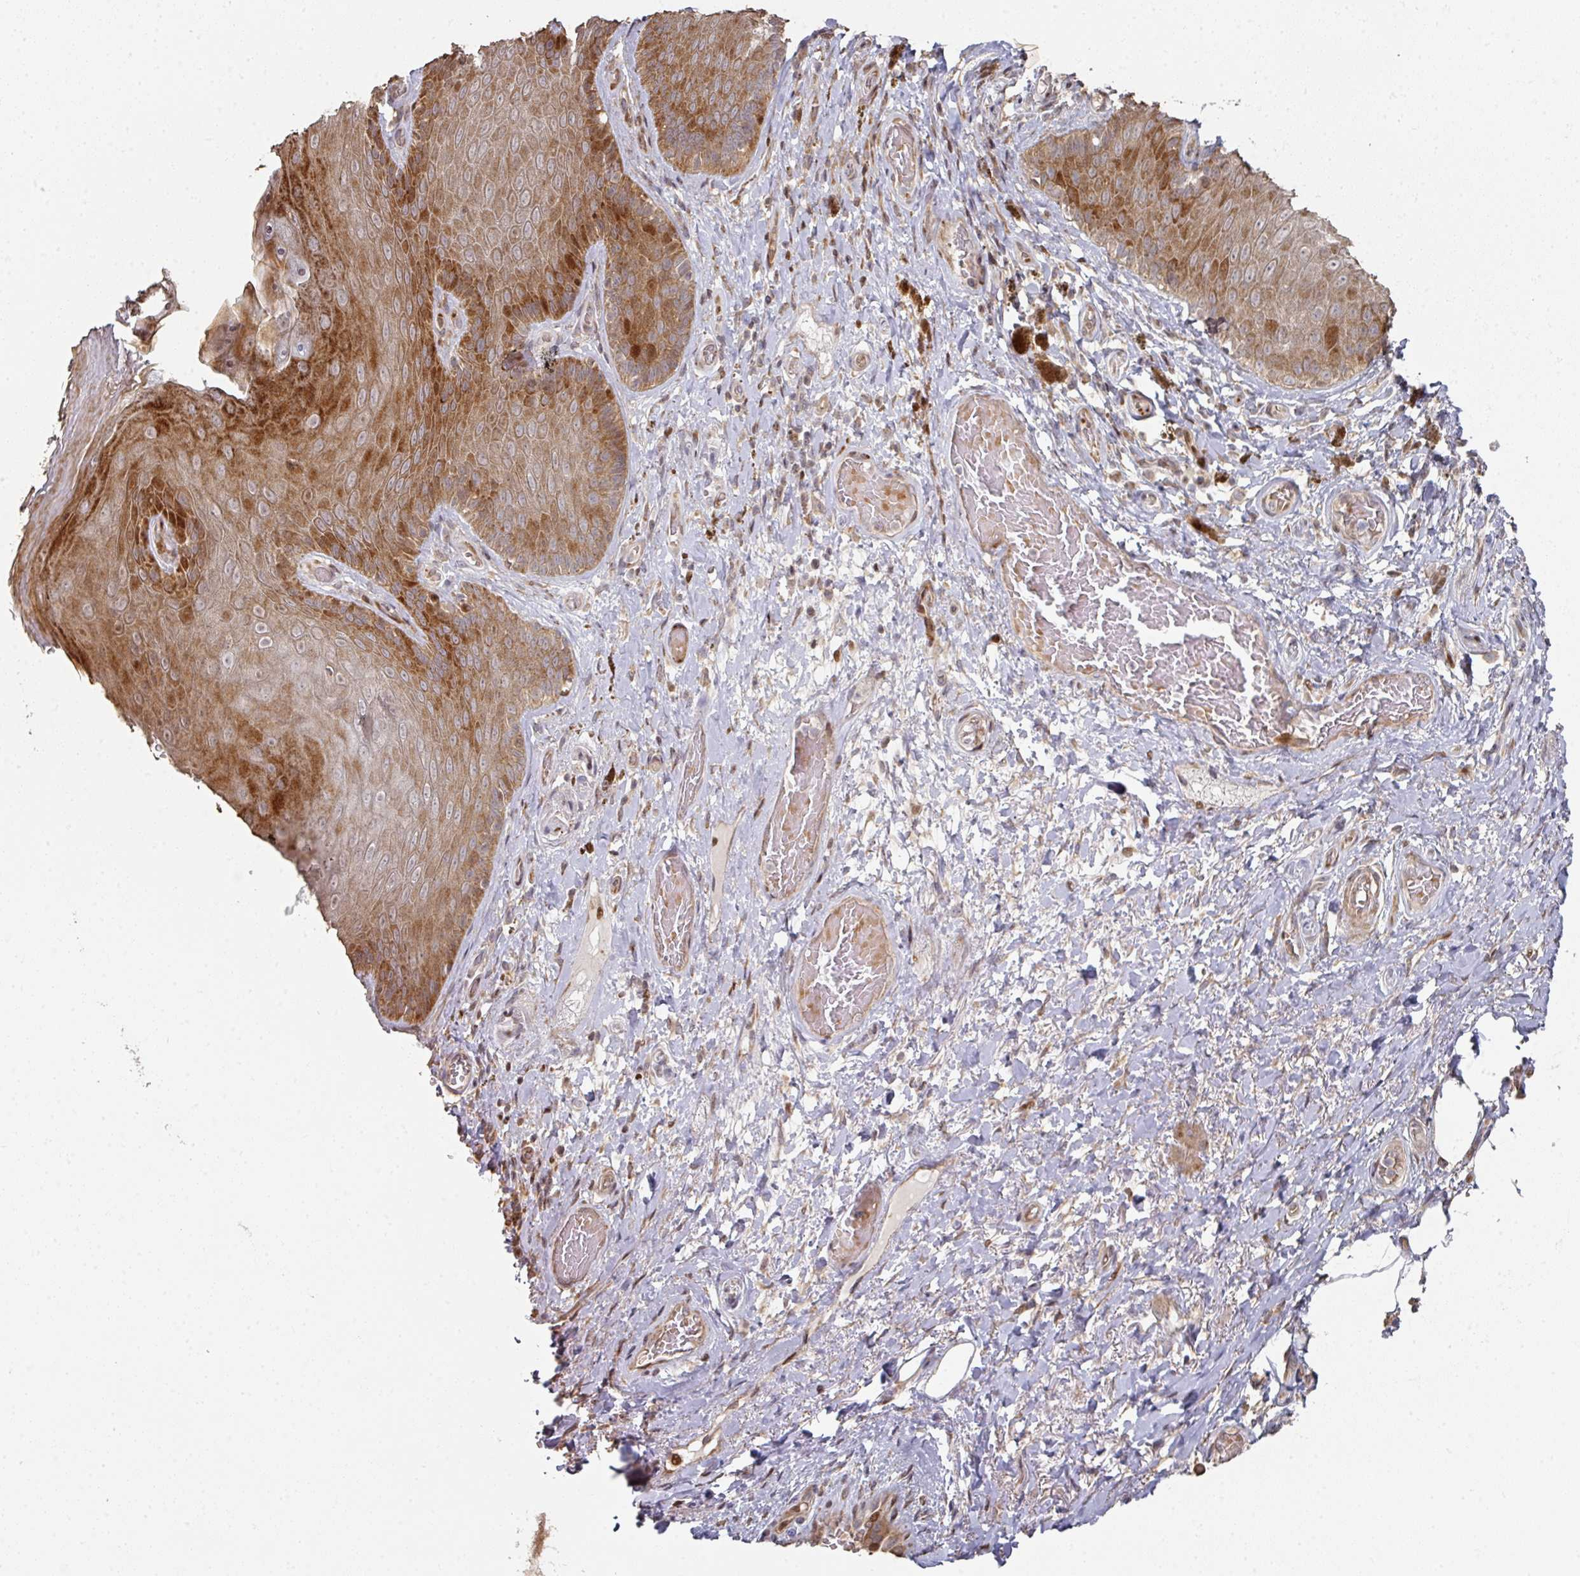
{"staining": {"intensity": "strong", "quantity": ">75%", "location": "cytoplasmic/membranous,nuclear"}, "tissue": "skin", "cell_type": "Epidermal cells", "image_type": "normal", "snomed": [{"axis": "morphology", "description": "Normal tissue, NOS"}, {"axis": "topography", "description": "Anal"}, {"axis": "topography", "description": "Peripheral nerve tissue"}], "caption": "Immunohistochemistry micrograph of normal skin: skin stained using IHC exhibits high levels of strong protein expression localized specifically in the cytoplasmic/membranous,nuclear of epidermal cells, appearing as a cytoplasmic/membranous,nuclear brown color.", "gene": "CA7", "patient": {"sex": "male", "age": 53}}